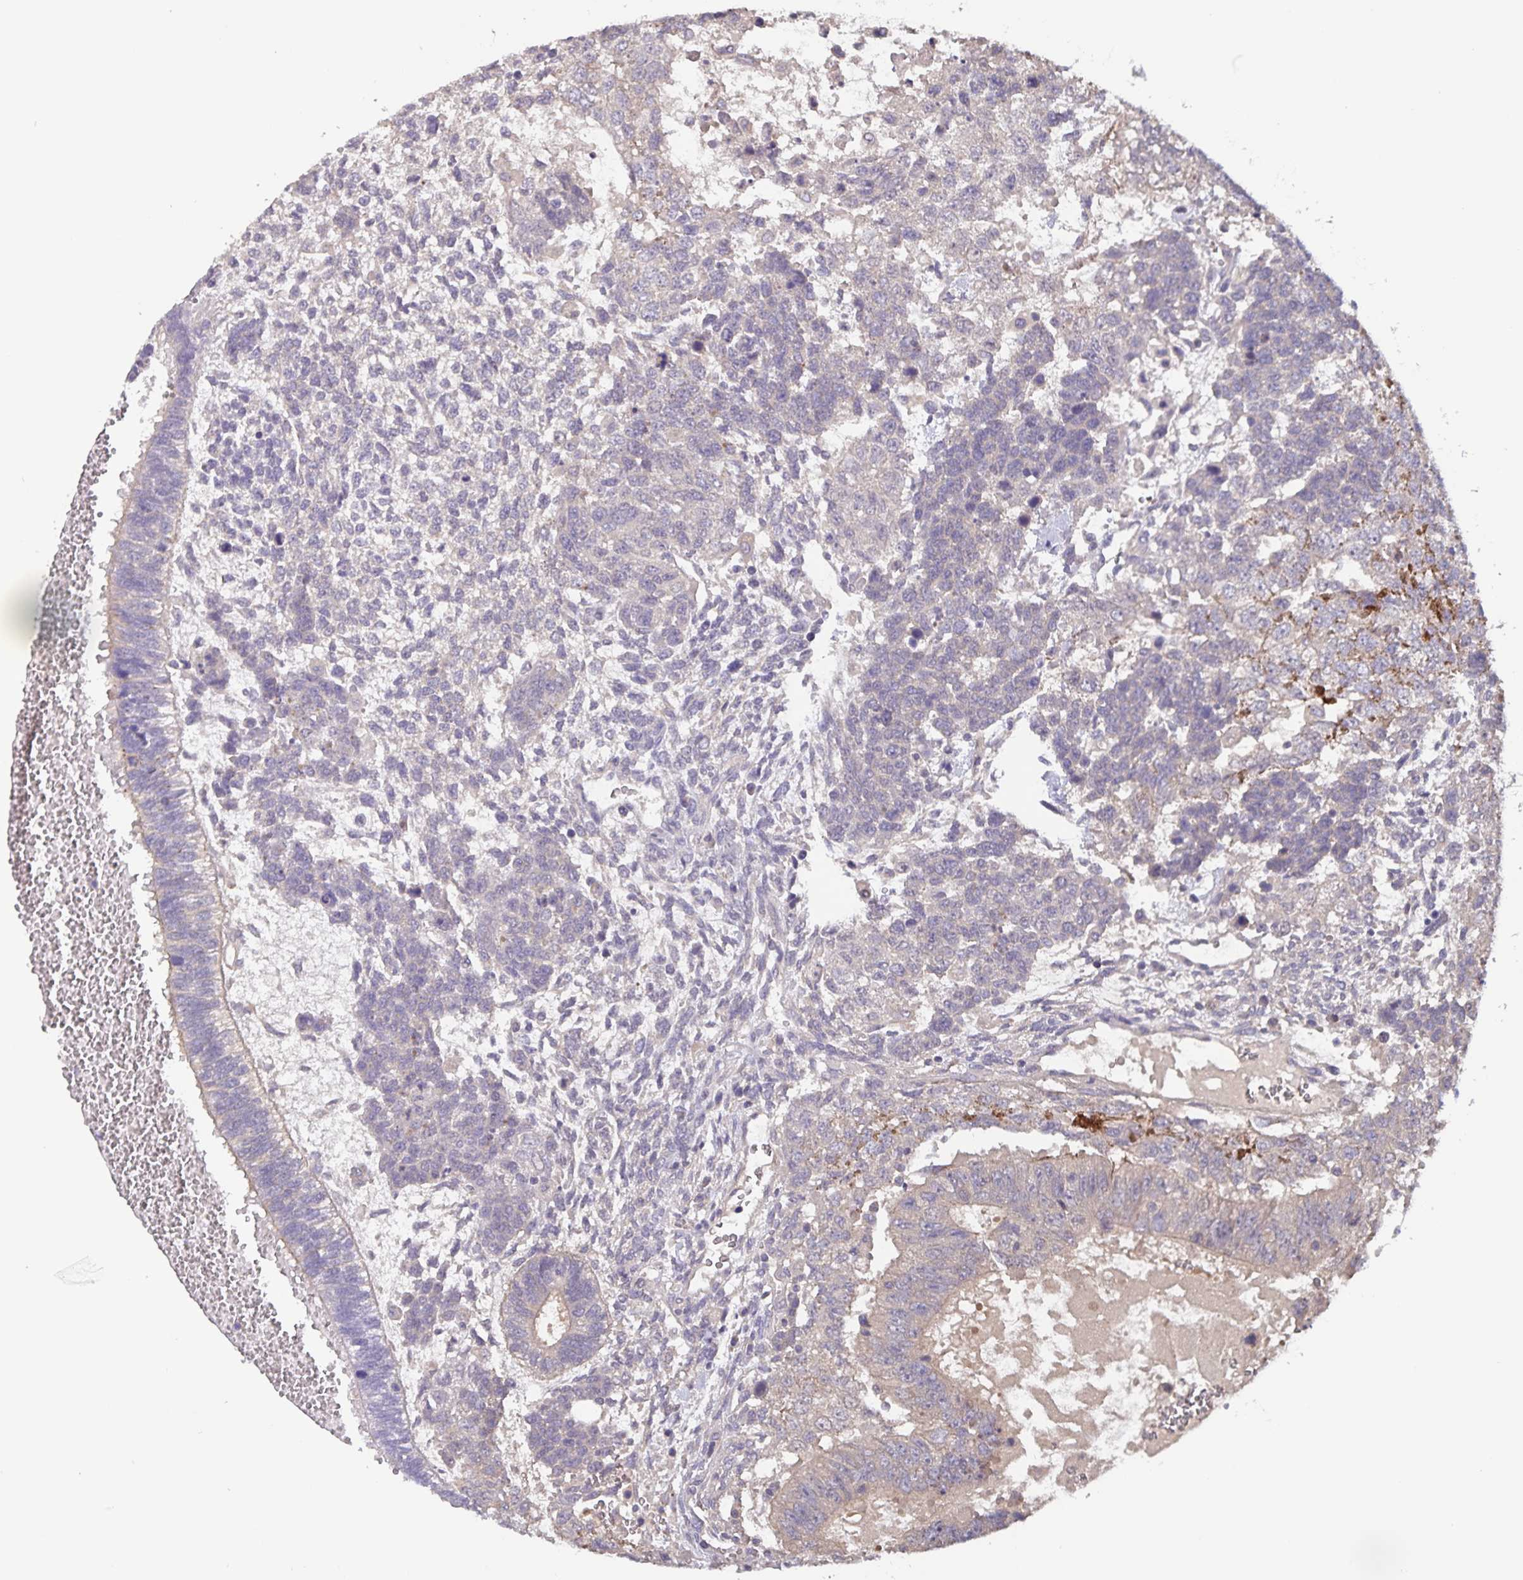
{"staining": {"intensity": "weak", "quantity": "<25%", "location": "cytoplasmic/membranous"}, "tissue": "testis cancer", "cell_type": "Tumor cells", "image_type": "cancer", "snomed": [{"axis": "morphology", "description": "Normal tissue, NOS"}, {"axis": "morphology", "description": "Carcinoma, Embryonal, NOS"}, {"axis": "topography", "description": "Testis"}, {"axis": "topography", "description": "Epididymis"}], "caption": "Tumor cells show no significant protein staining in testis cancer (embryonal carcinoma).", "gene": "FBXL16", "patient": {"sex": "male", "age": 23}}